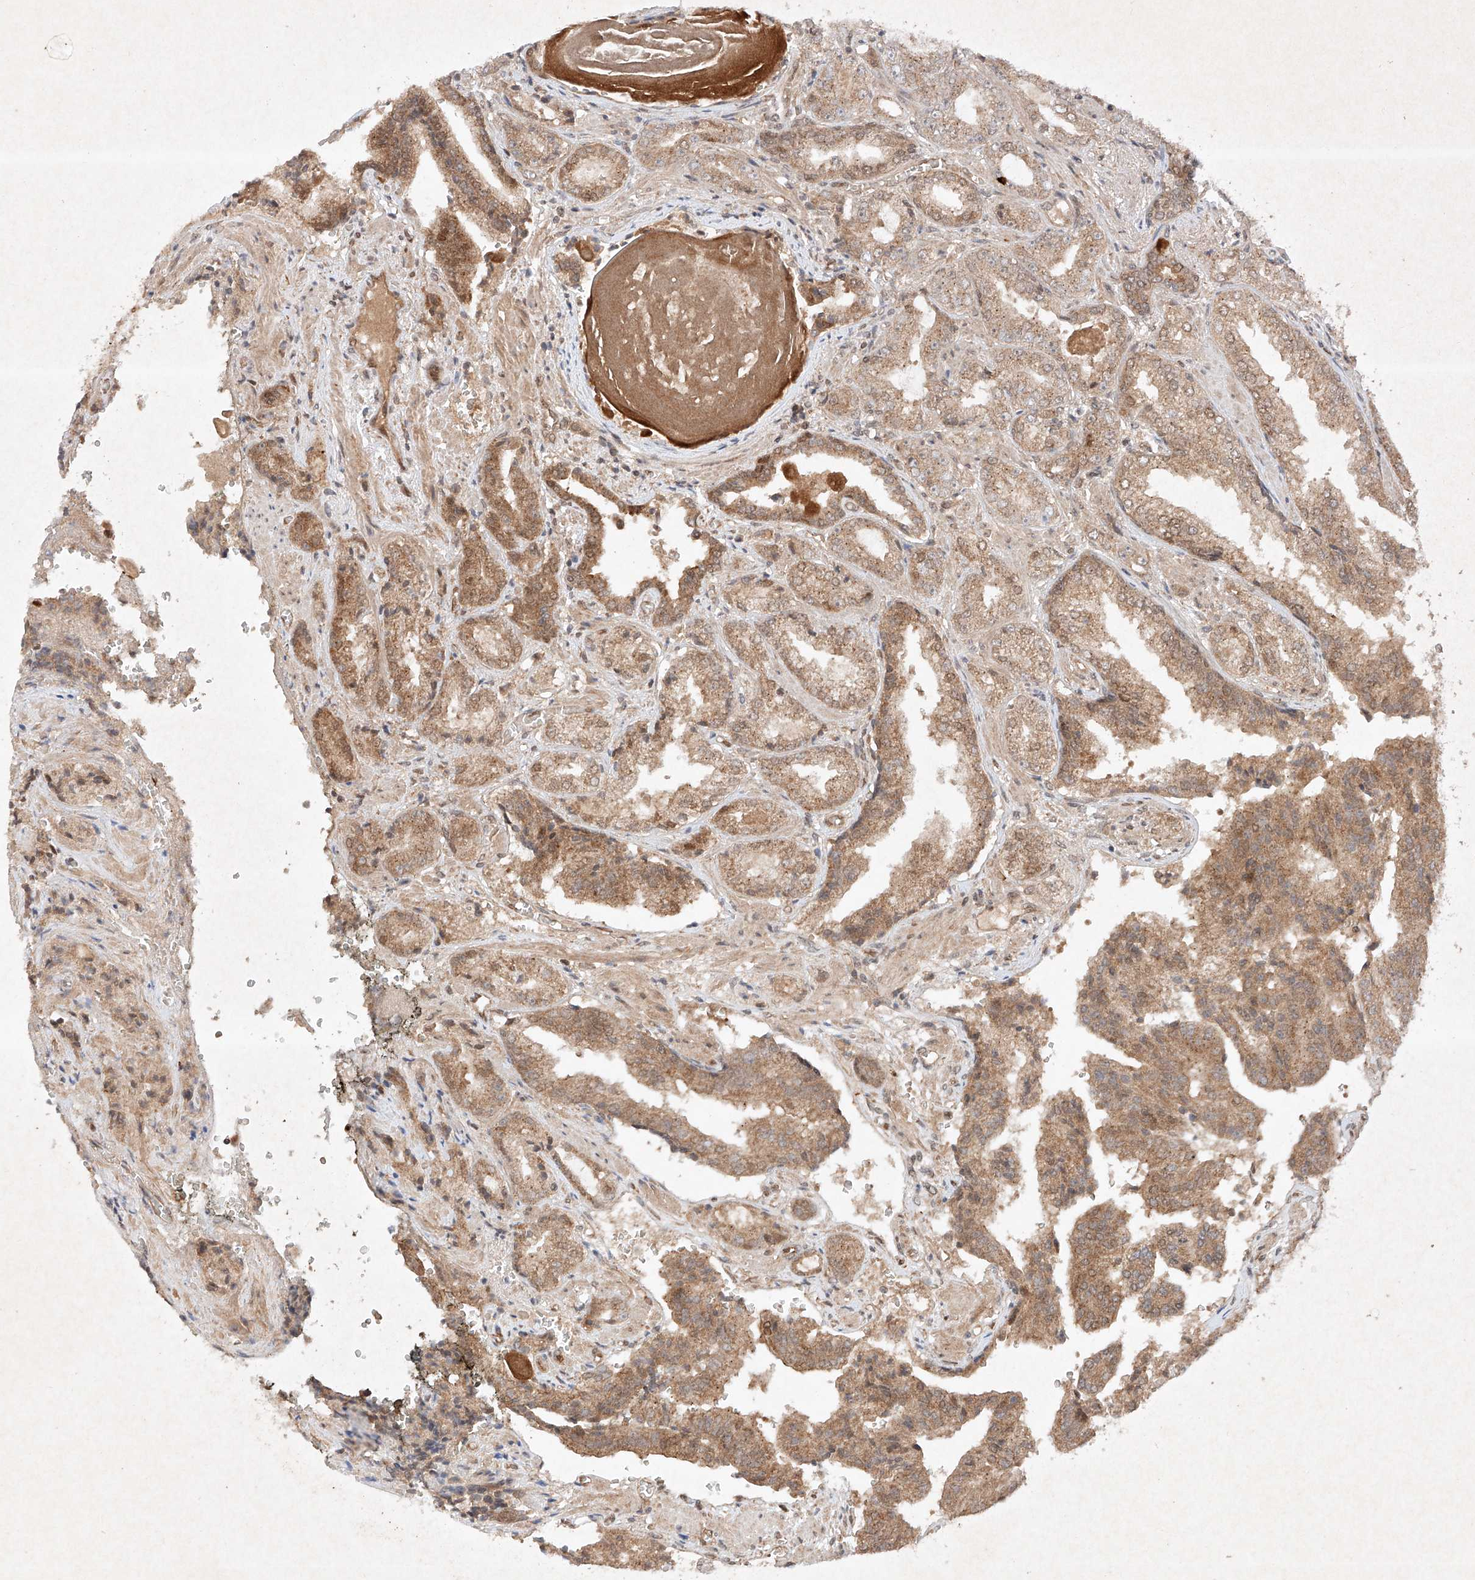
{"staining": {"intensity": "moderate", "quantity": "25%-75%", "location": "cytoplasmic/membranous"}, "tissue": "prostate cancer", "cell_type": "Tumor cells", "image_type": "cancer", "snomed": [{"axis": "morphology", "description": "Adenocarcinoma, High grade"}, {"axis": "topography", "description": "Prostate"}], "caption": "Prostate cancer stained with a protein marker displays moderate staining in tumor cells.", "gene": "RNF31", "patient": {"sex": "male", "age": 71}}